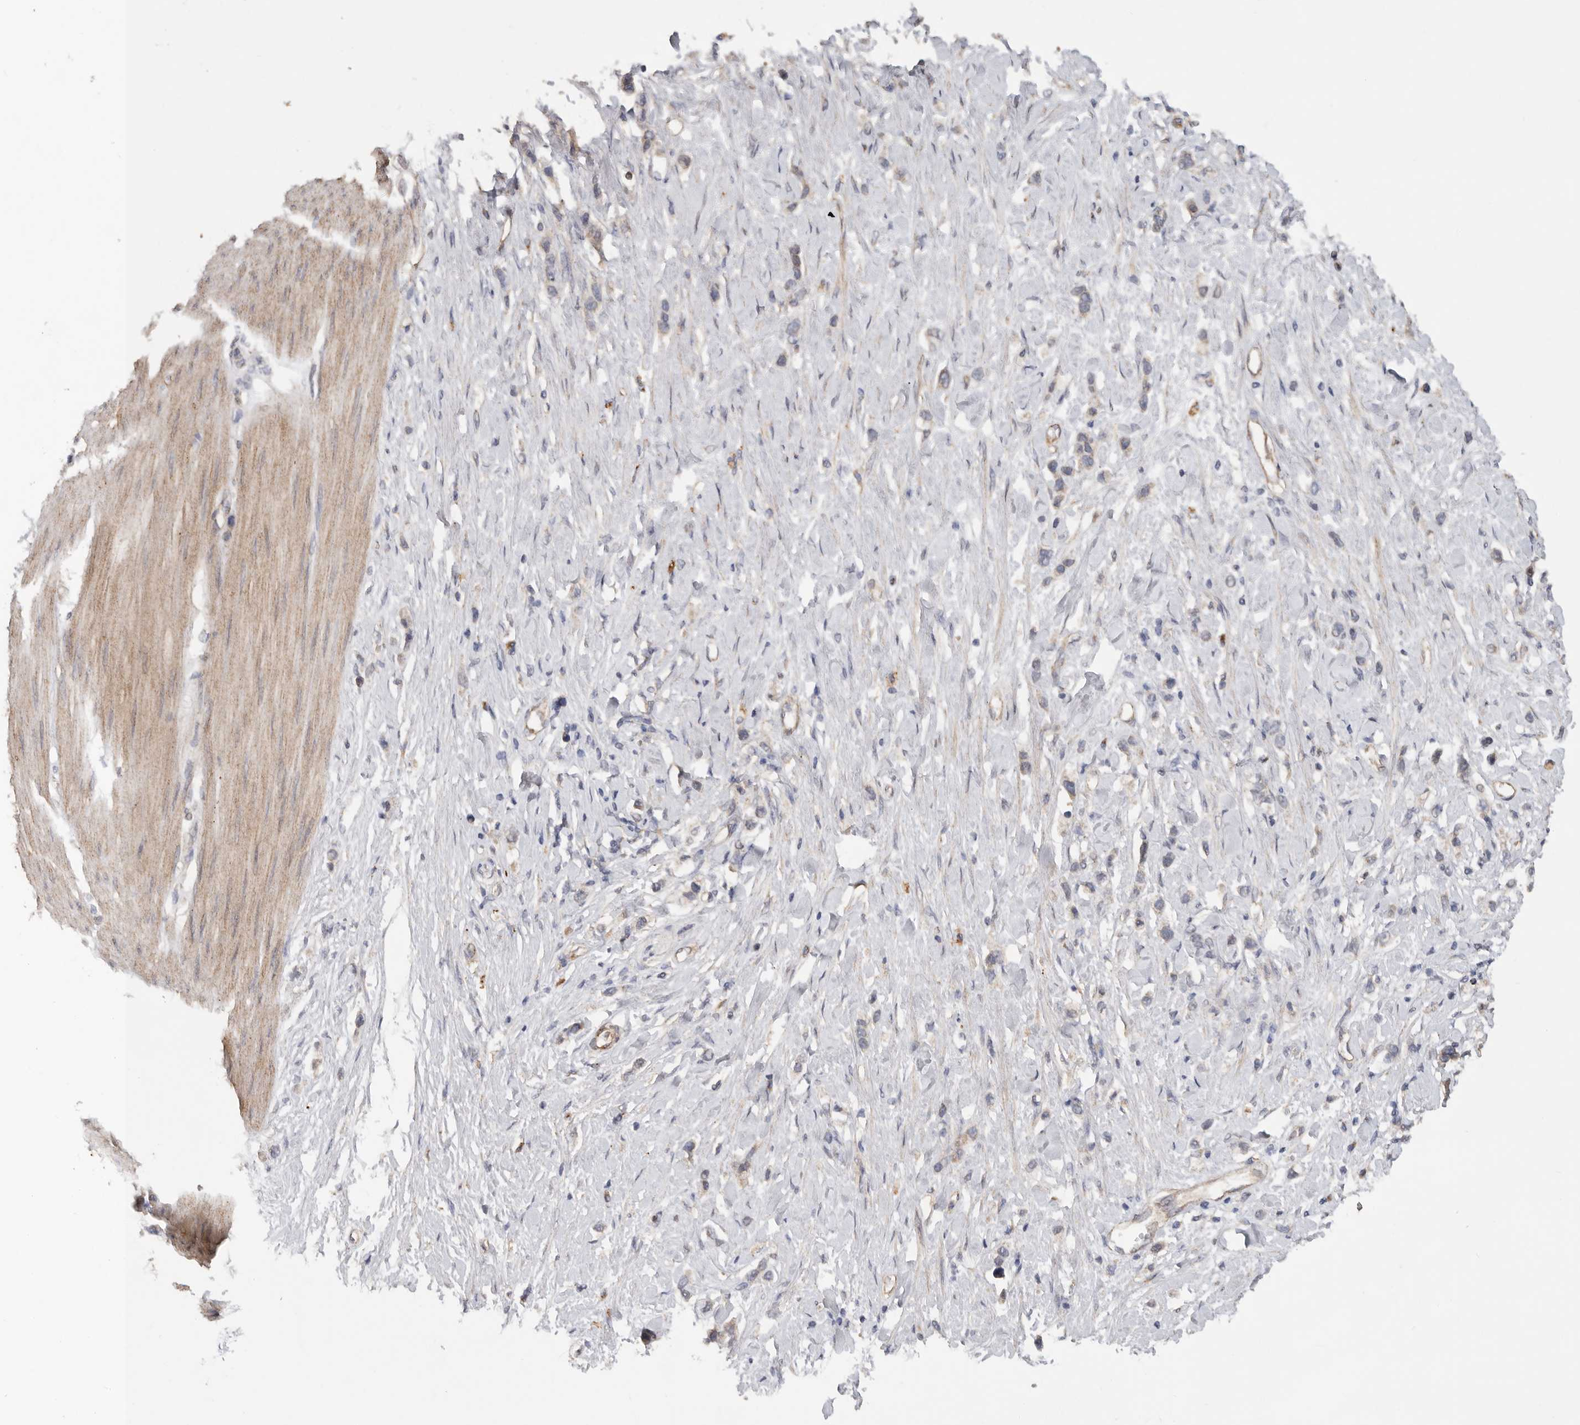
{"staining": {"intensity": "negative", "quantity": "none", "location": "none"}, "tissue": "stomach cancer", "cell_type": "Tumor cells", "image_type": "cancer", "snomed": [{"axis": "morphology", "description": "Adenocarcinoma, NOS"}, {"axis": "topography", "description": "Stomach"}], "caption": "IHC photomicrograph of neoplastic tissue: stomach cancer stained with DAB (3,3'-diaminobenzidine) exhibits no significant protein expression in tumor cells.", "gene": "PODXL2", "patient": {"sex": "female", "age": 65}}